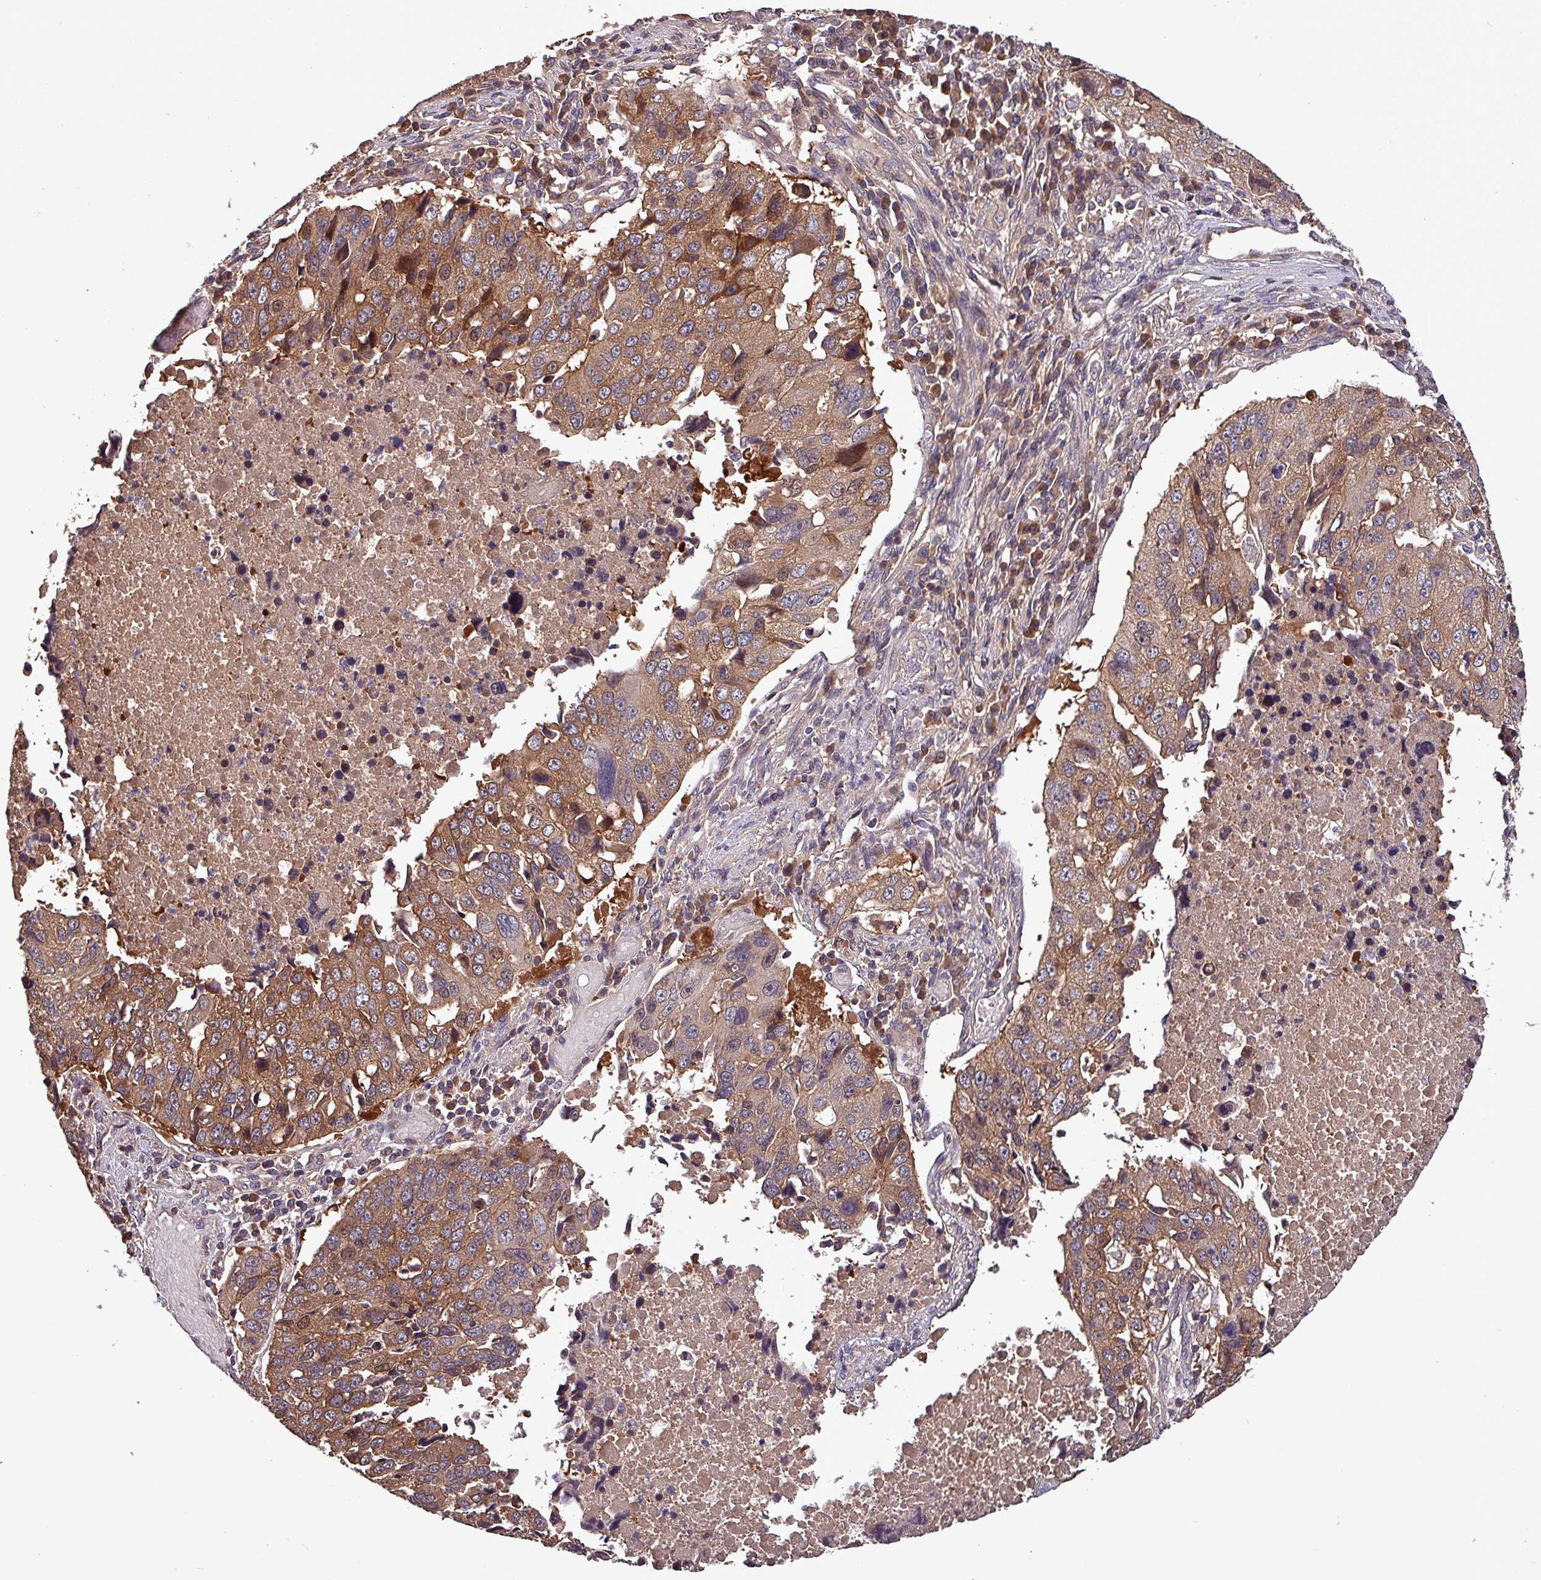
{"staining": {"intensity": "moderate", "quantity": ">75%", "location": "cytoplasmic/membranous"}, "tissue": "lung cancer", "cell_type": "Tumor cells", "image_type": "cancer", "snomed": [{"axis": "morphology", "description": "Squamous cell carcinoma, NOS"}, {"axis": "topography", "description": "Lung"}], "caption": "Tumor cells exhibit moderate cytoplasmic/membranous expression in approximately >75% of cells in lung squamous cell carcinoma.", "gene": "PAFAH1B2", "patient": {"sex": "female", "age": 66}}